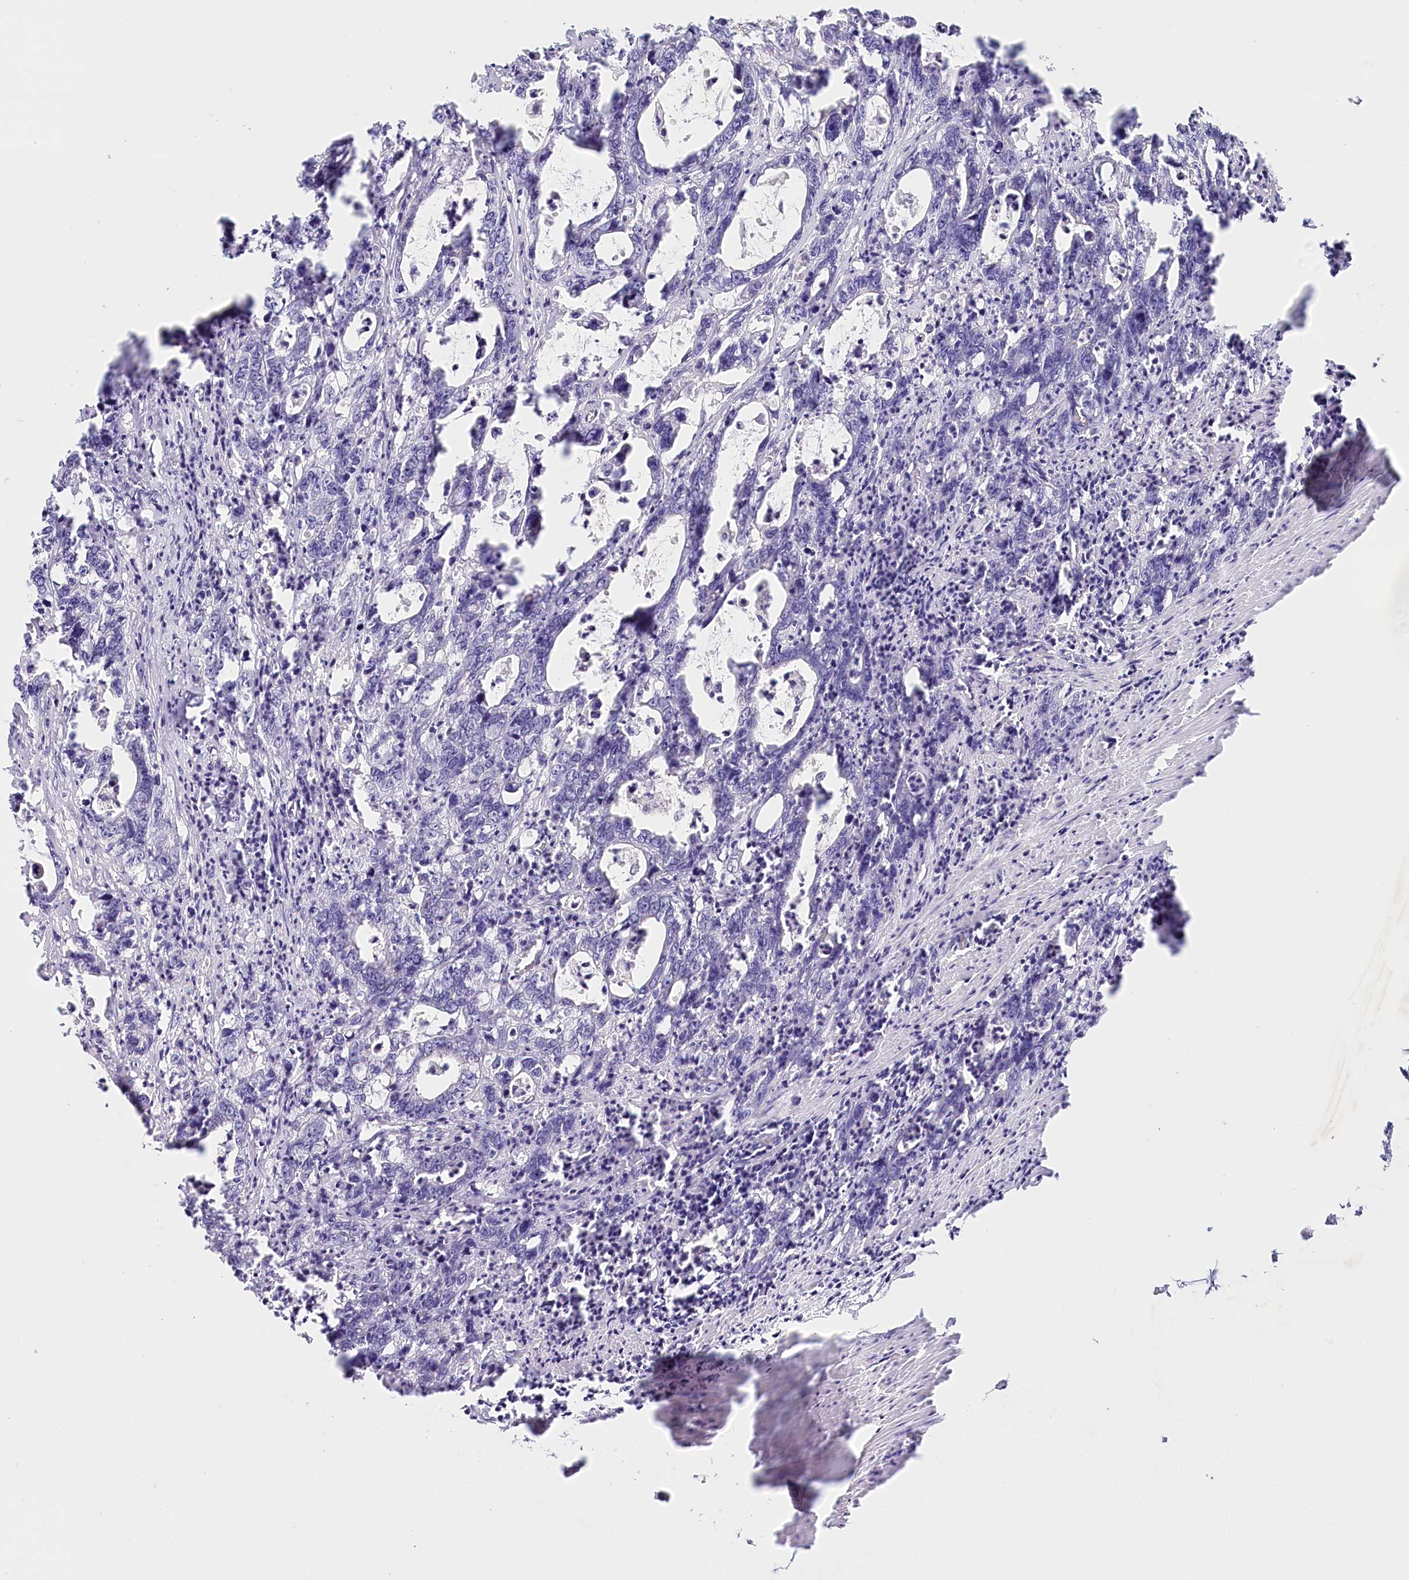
{"staining": {"intensity": "negative", "quantity": "none", "location": "none"}, "tissue": "colorectal cancer", "cell_type": "Tumor cells", "image_type": "cancer", "snomed": [{"axis": "morphology", "description": "Adenocarcinoma, NOS"}, {"axis": "topography", "description": "Colon"}], "caption": "High magnification brightfield microscopy of colorectal adenocarcinoma stained with DAB (brown) and counterstained with hematoxylin (blue): tumor cells show no significant staining.", "gene": "PSAPL1", "patient": {"sex": "female", "age": 75}}